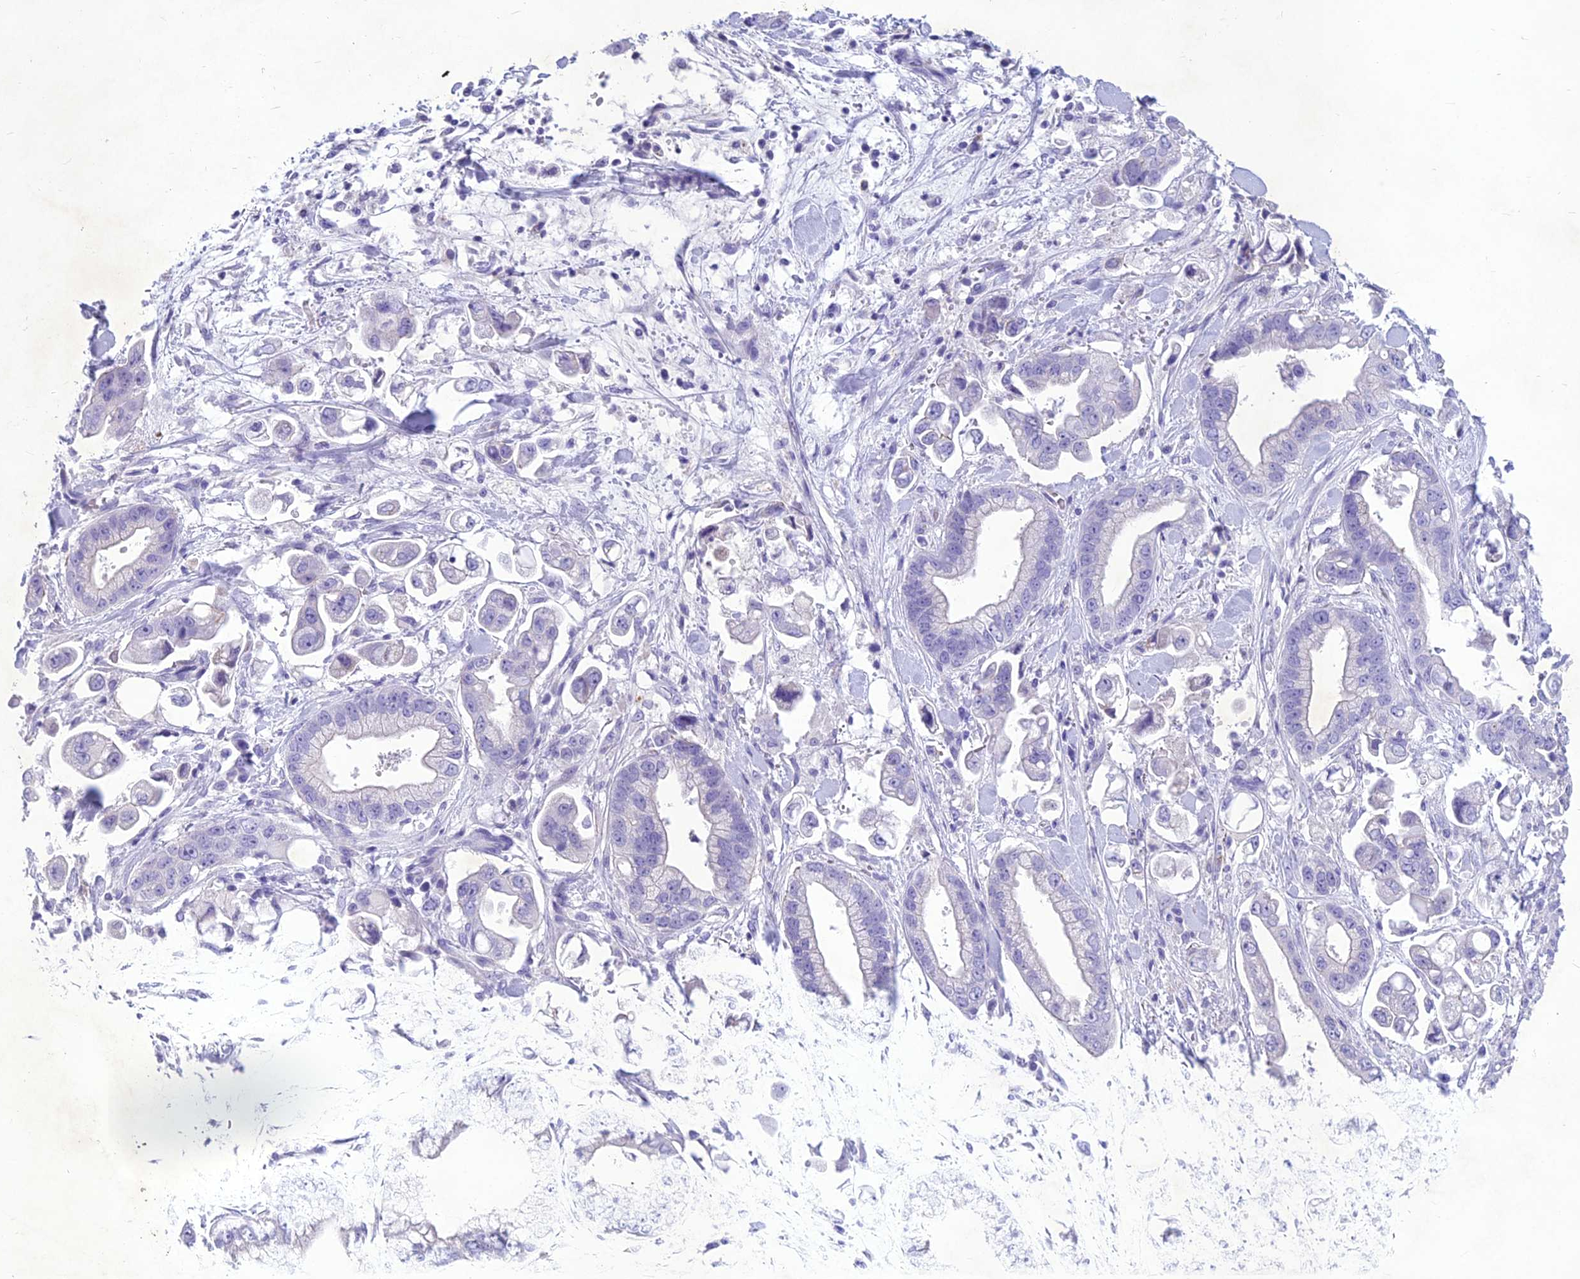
{"staining": {"intensity": "negative", "quantity": "none", "location": "none"}, "tissue": "stomach cancer", "cell_type": "Tumor cells", "image_type": "cancer", "snomed": [{"axis": "morphology", "description": "Adenocarcinoma, NOS"}, {"axis": "topography", "description": "Stomach"}], "caption": "A high-resolution micrograph shows immunohistochemistry (IHC) staining of stomach cancer, which reveals no significant expression in tumor cells.", "gene": "IFT172", "patient": {"sex": "male", "age": 62}}